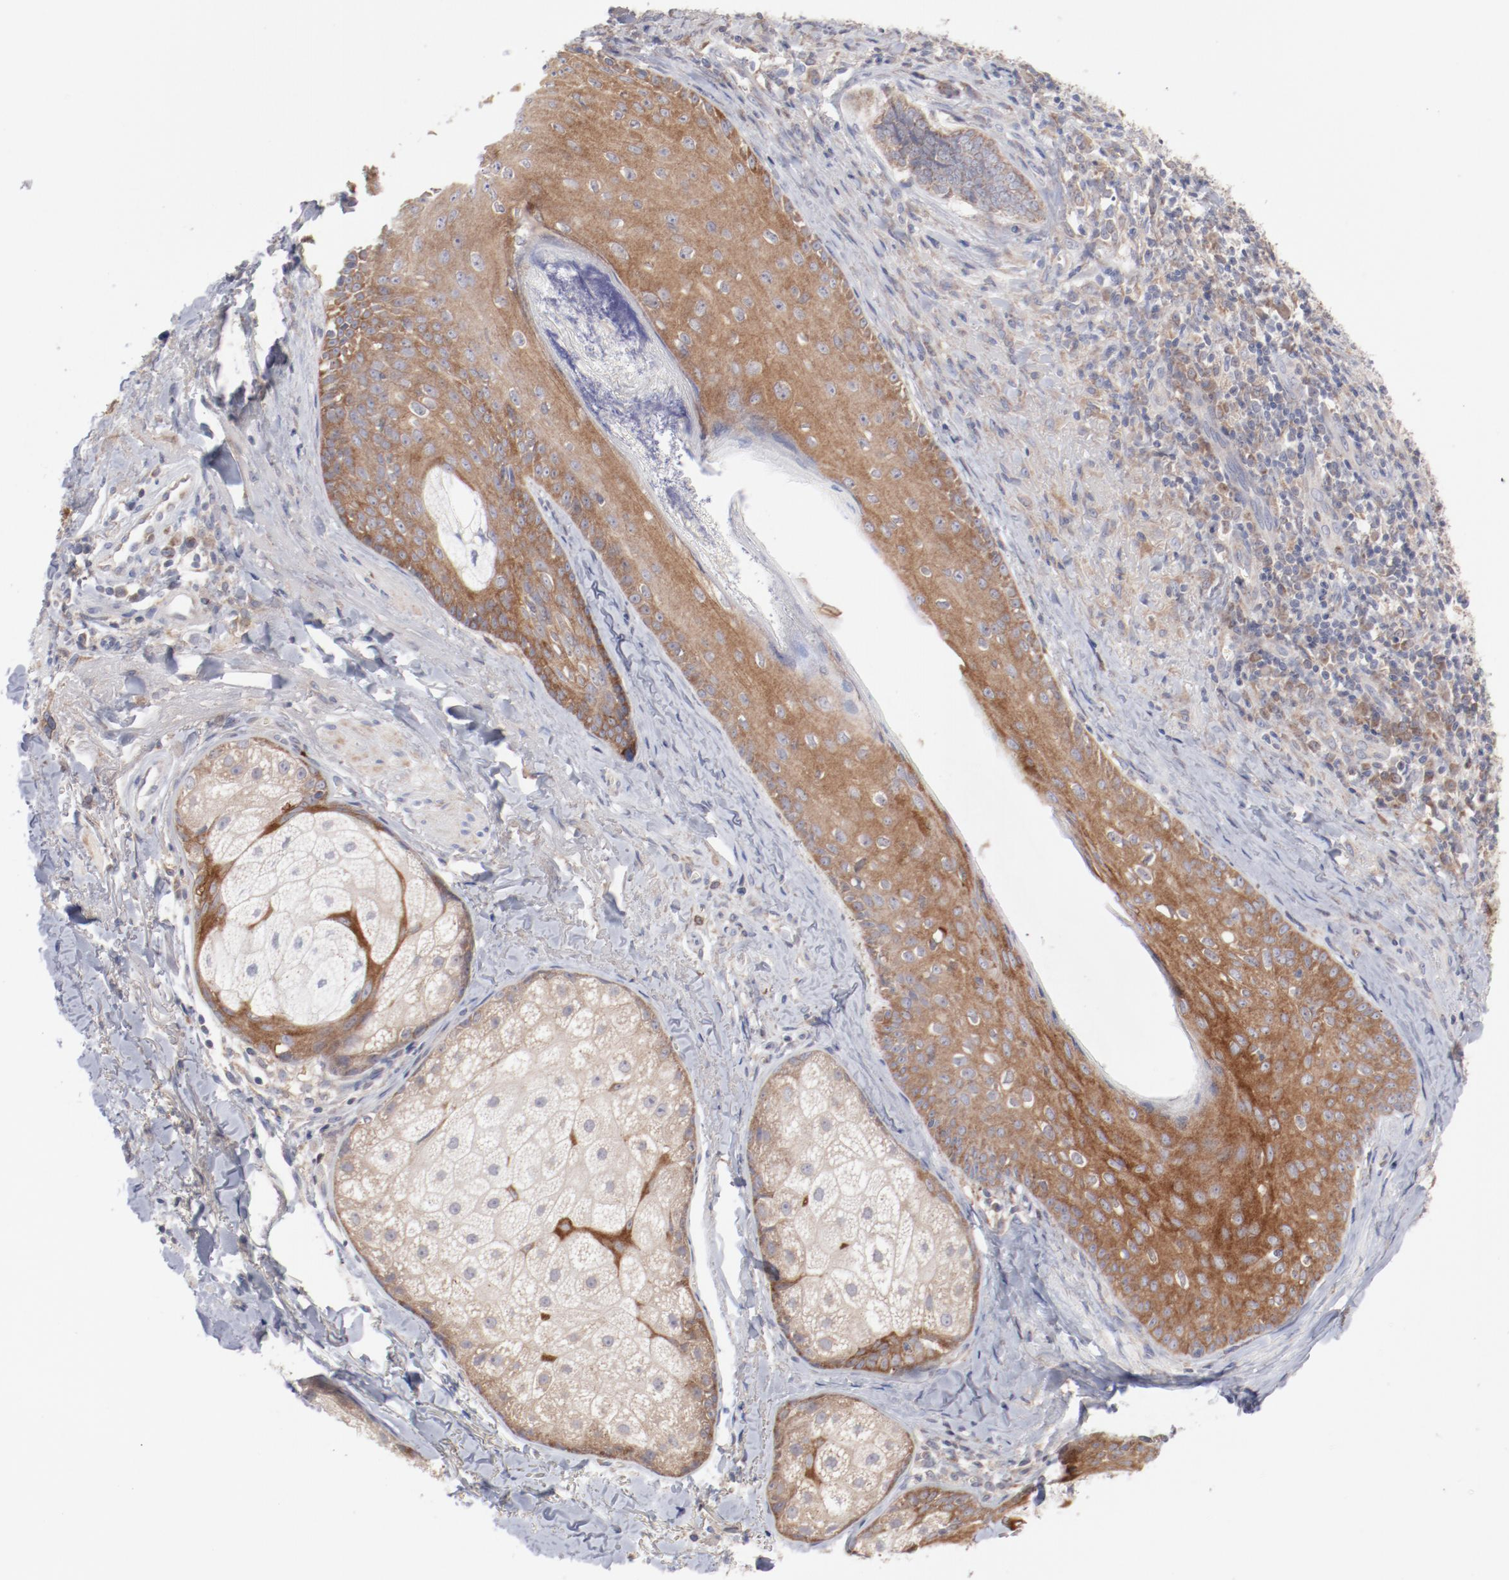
{"staining": {"intensity": "moderate", "quantity": ">75%", "location": "cytoplasmic/membranous"}, "tissue": "skin cancer", "cell_type": "Tumor cells", "image_type": "cancer", "snomed": [{"axis": "morphology", "description": "Basal cell carcinoma"}, {"axis": "topography", "description": "Skin"}], "caption": "Immunohistochemical staining of human skin cancer (basal cell carcinoma) displays medium levels of moderate cytoplasmic/membranous staining in approximately >75% of tumor cells.", "gene": "PPFIBP2", "patient": {"sex": "male", "age": 84}}